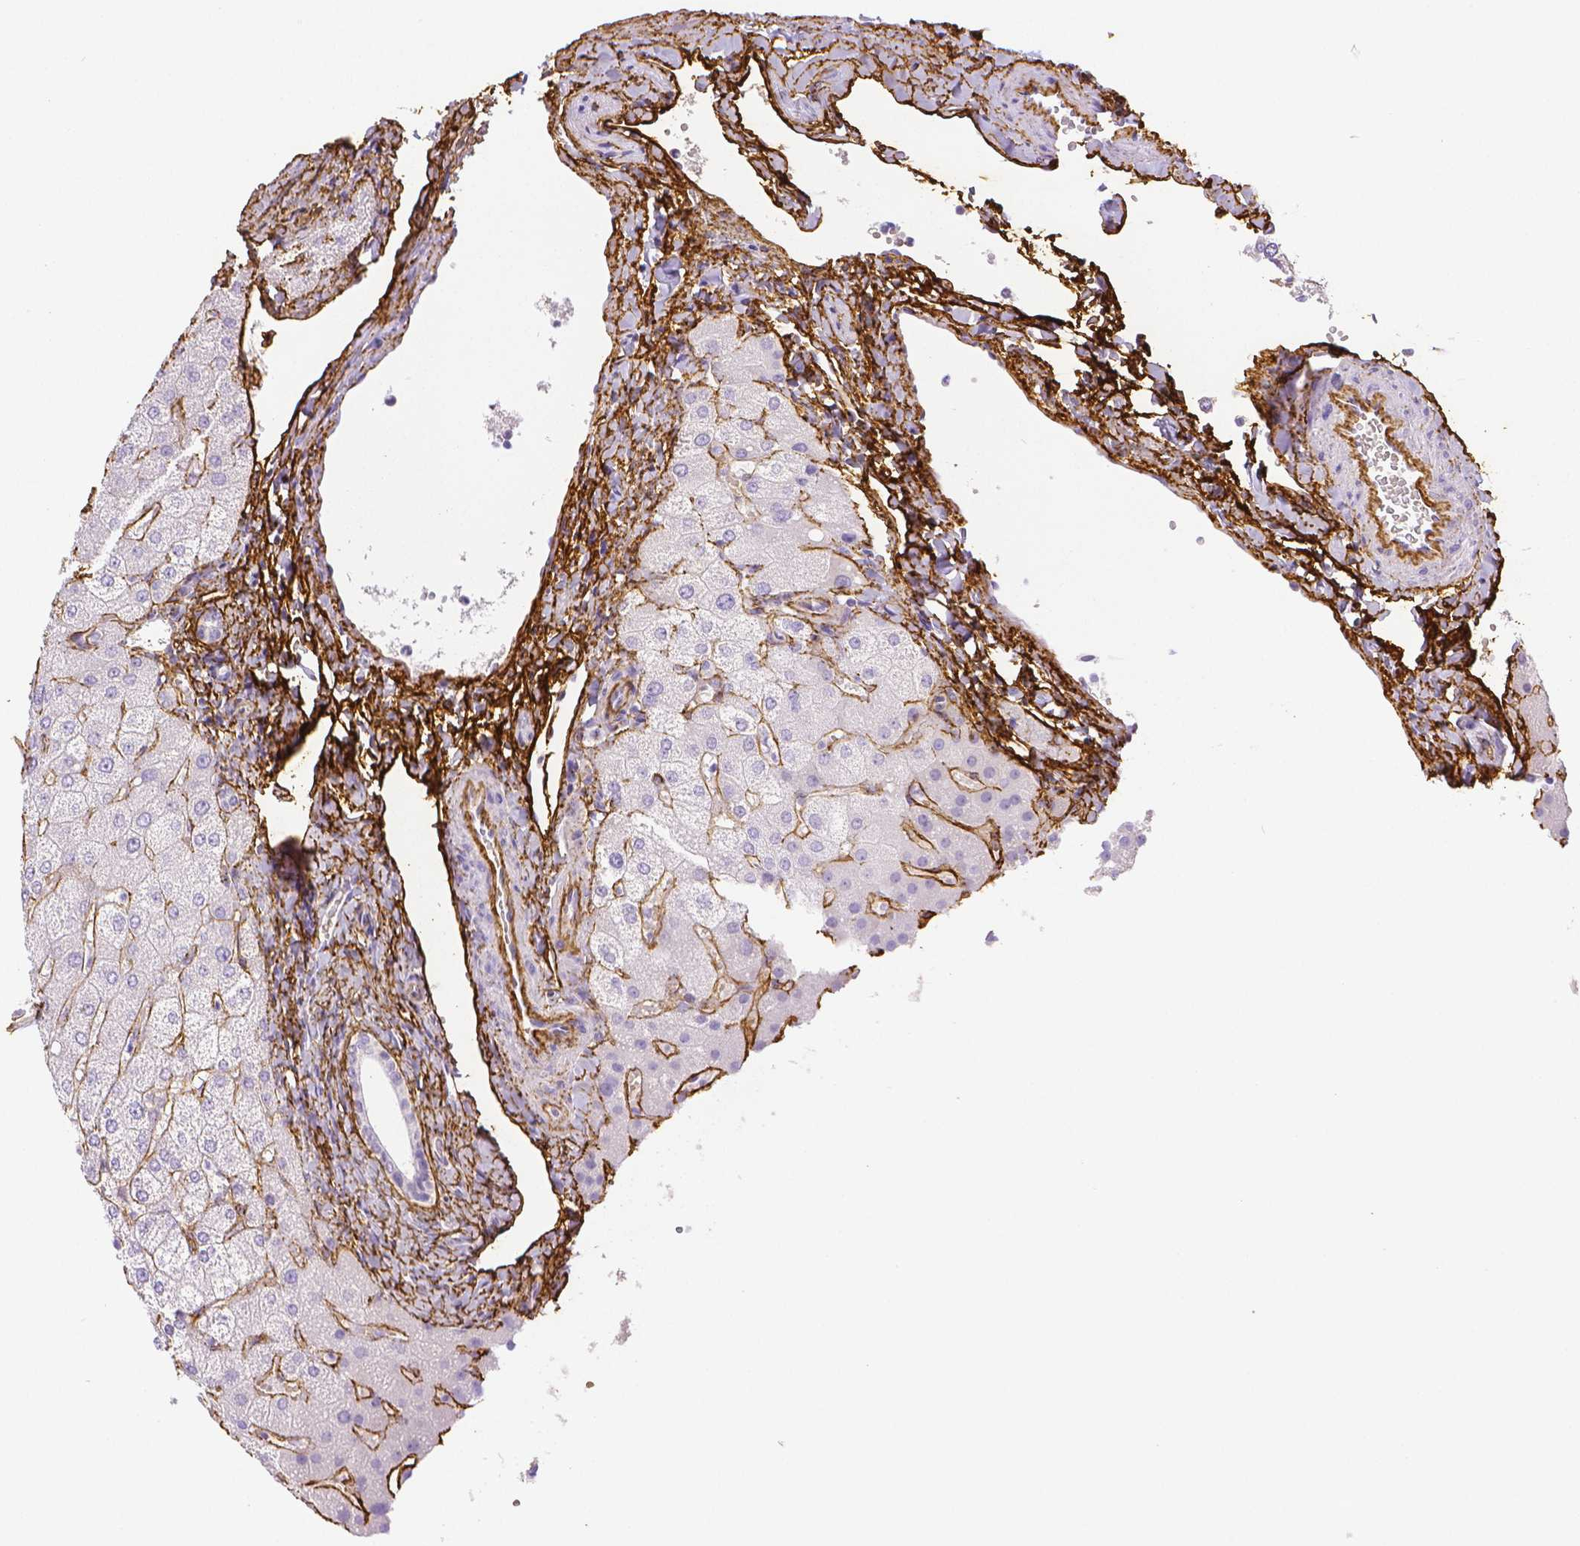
{"staining": {"intensity": "negative", "quantity": "none", "location": "none"}, "tissue": "liver", "cell_type": "Cholangiocytes", "image_type": "normal", "snomed": [{"axis": "morphology", "description": "Normal tissue, NOS"}, {"axis": "topography", "description": "Liver"}], "caption": "Liver was stained to show a protein in brown. There is no significant expression in cholangiocytes. (Immunohistochemistry (ihc), brightfield microscopy, high magnification).", "gene": "FBN1", "patient": {"sex": "female", "age": 54}}